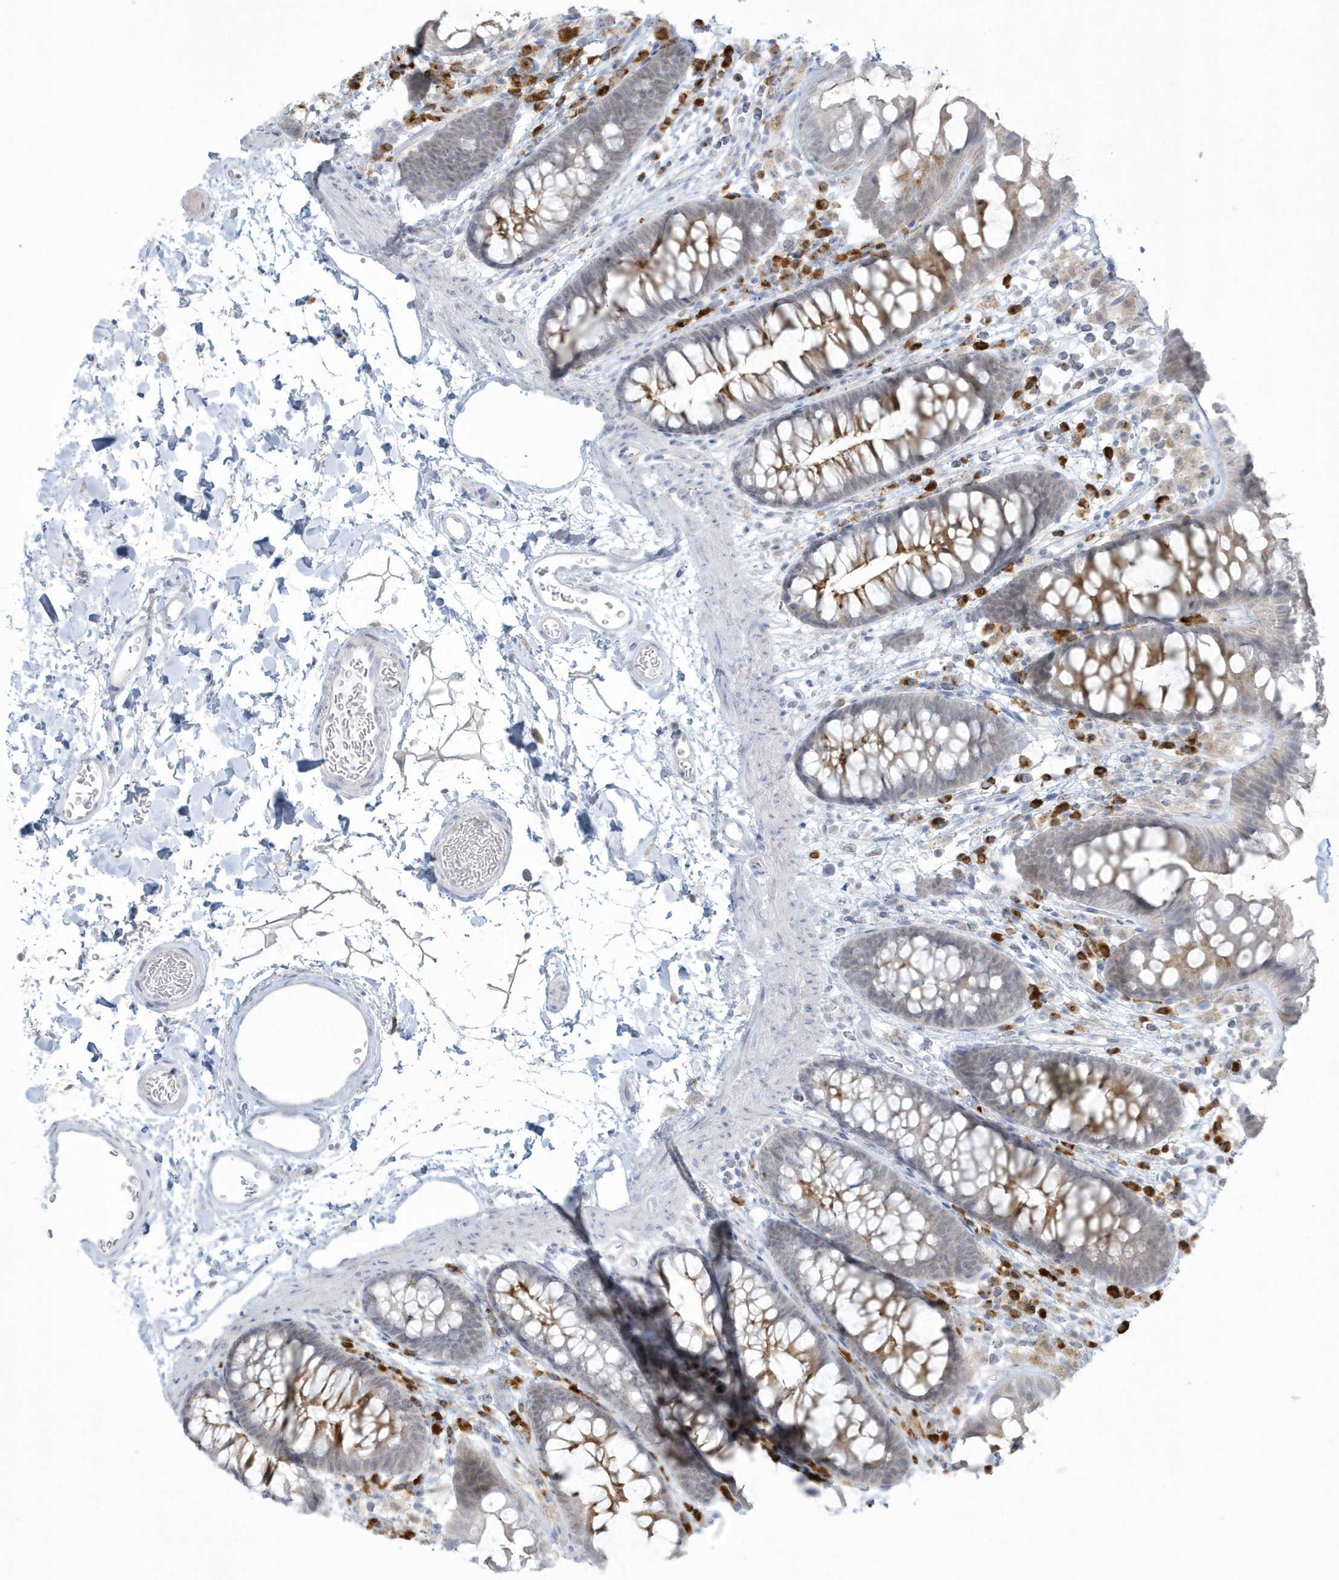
{"staining": {"intensity": "weak", "quantity": "25%-75%", "location": "cytoplasmic/membranous"}, "tissue": "colon", "cell_type": "Endothelial cells", "image_type": "normal", "snomed": [{"axis": "morphology", "description": "Normal tissue, NOS"}, {"axis": "topography", "description": "Colon"}], "caption": "Protein expression analysis of normal colon displays weak cytoplasmic/membranous expression in about 25%-75% of endothelial cells. The protein of interest is shown in brown color, while the nuclei are stained blue.", "gene": "HERC6", "patient": {"sex": "female", "age": 62}}